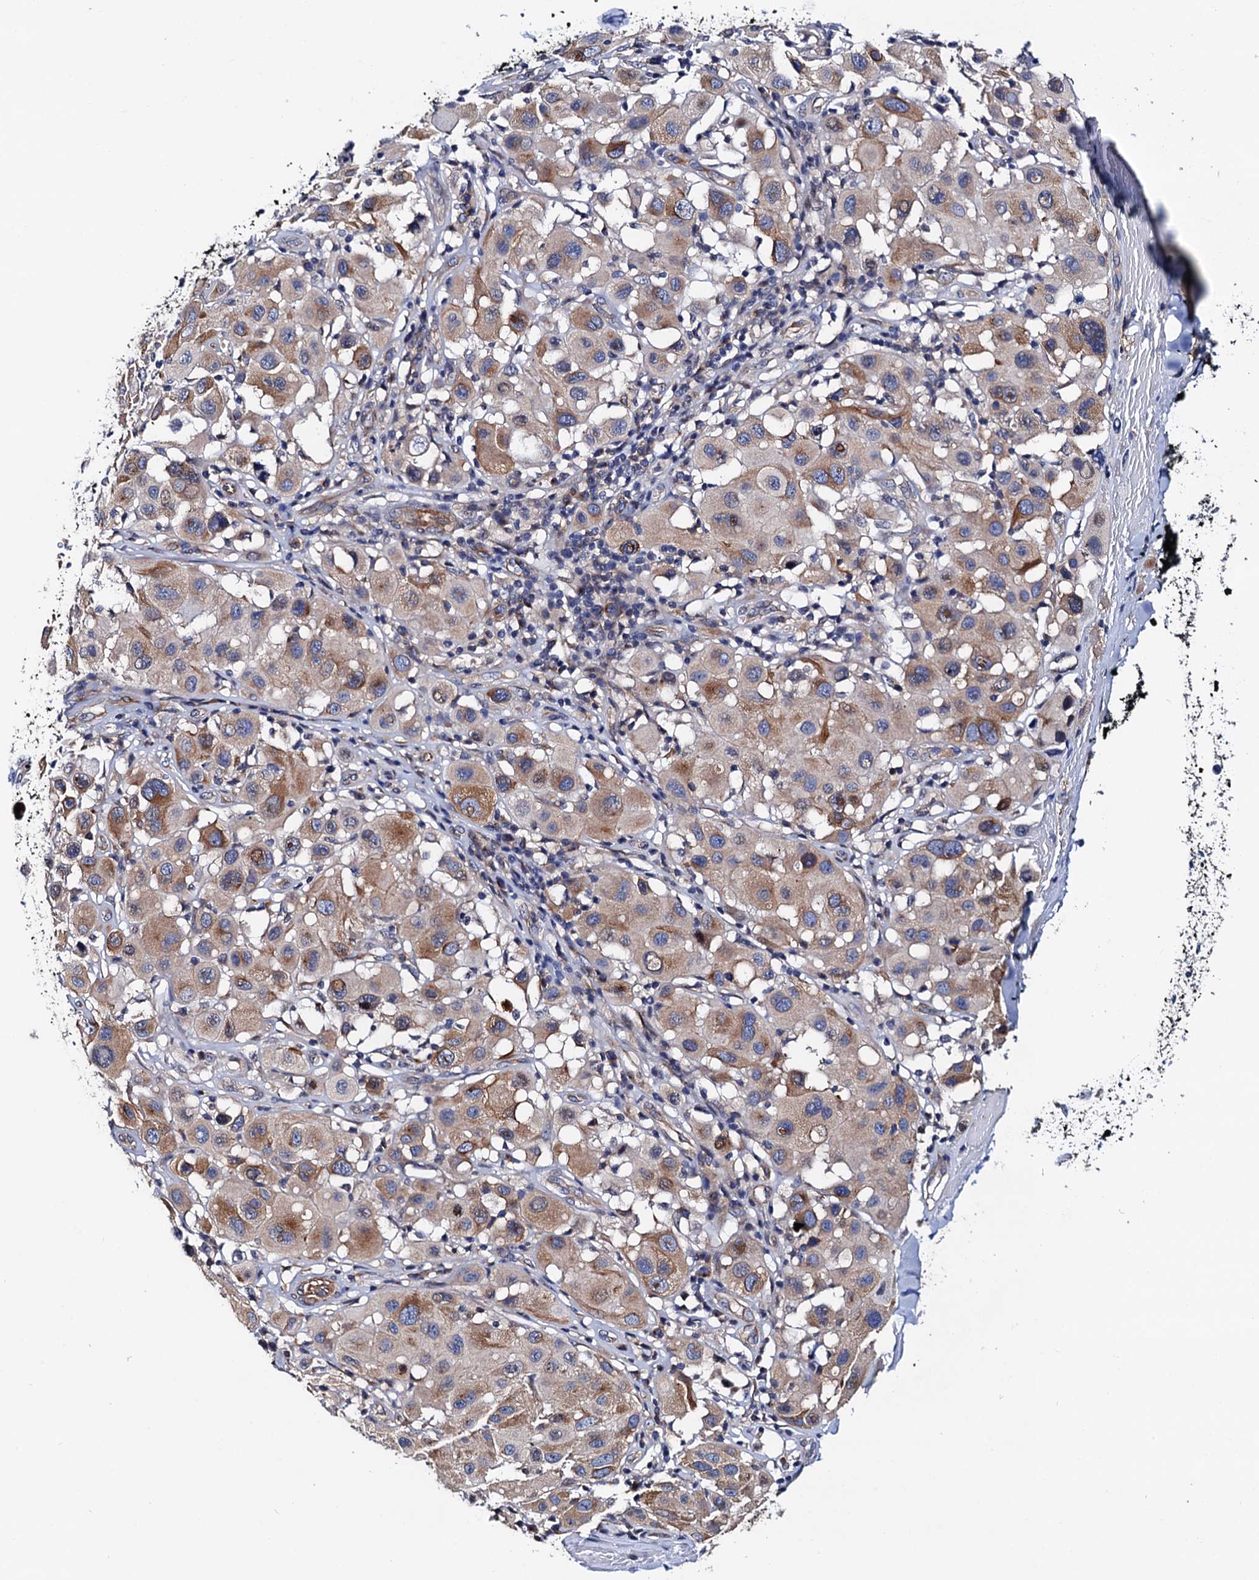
{"staining": {"intensity": "moderate", "quantity": "<25%", "location": "cytoplasmic/membranous"}, "tissue": "melanoma", "cell_type": "Tumor cells", "image_type": "cancer", "snomed": [{"axis": "morphology", "description": "Malignant melanoma, Metastatic site"}, {"axis": "topography", "description": "Skin"}], "caption": "There is low levels of moderate cytoplasmic/membranous expression in tumor cells of melanoma, as demonstrated by immunohistochemical staining (brown color).", "gene": "ZDHHC18", "patient": {"sex": "male", "age": 41}}